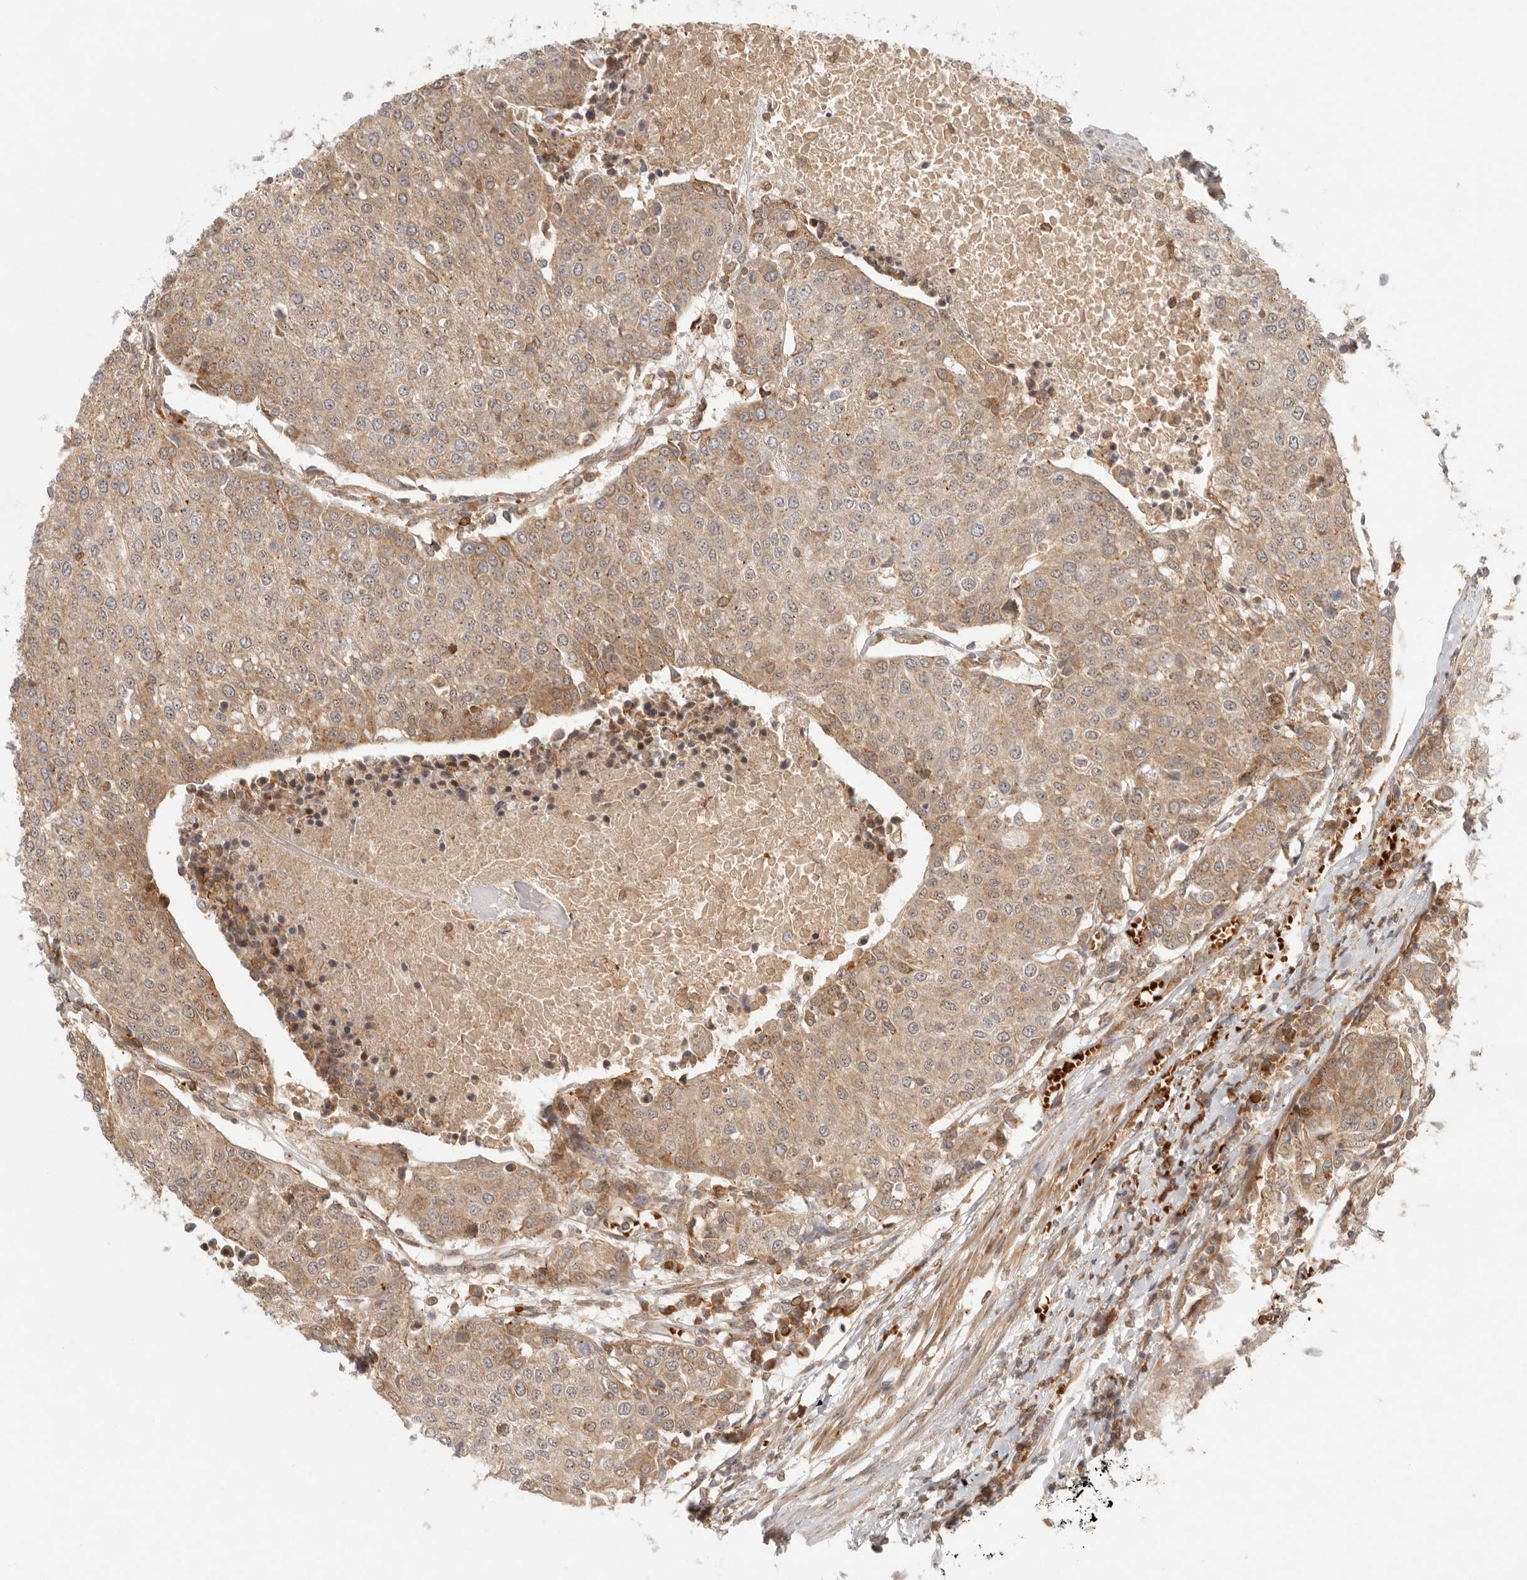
{"staining": {"intensity": "moderate", "quantity": ">75%", "location": "nuclear"}, "tissue": "urothelial cancer", "cell_type": "Tumor cells", "image_type": "cancer", "snomed": [{"axis": "morphology", "description": "Urothelial carcinoma, High grade"}, {"axis": "topography", "description": "Urinary bladder"}], "caption": "This is a micrograph of IHC staining of urothelial cancer, which shows moderate expression in the nuclear of tumor cells.", "gene": "AHDC1", "patient": {"sex": "female", "age": 85}}